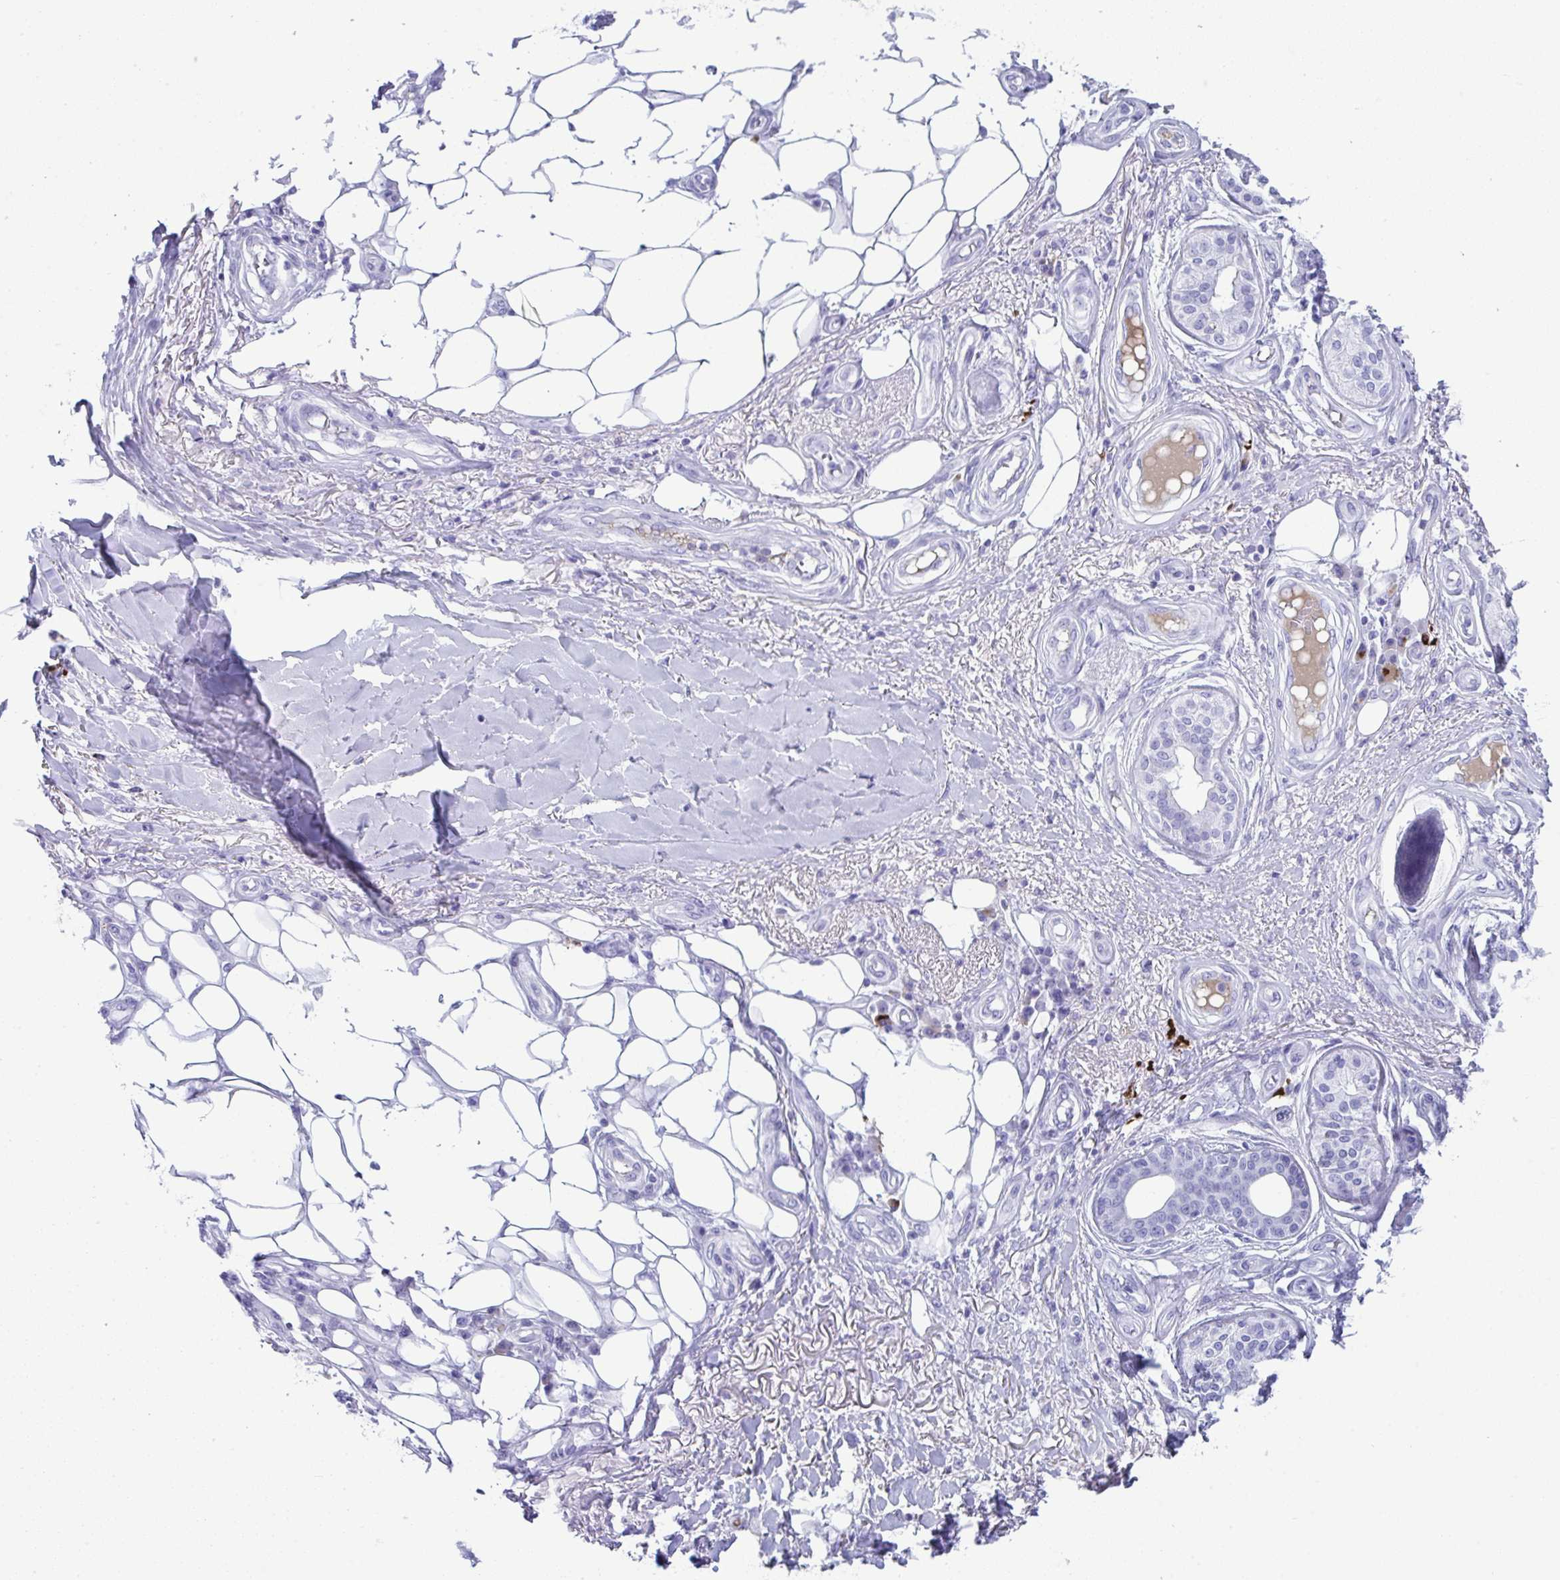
{"staining": {"intensity": "negative", "quantity": "none", "location": "none"}, "tissue": "skin cancer", "cell_type": "Tumor cells", "image_type": "cancer", "snomed": [{"axis": "morphology", "description": "Squamous cell carcinoma, NOS"}, {"axis": "topography", "description": "Skin"}], "caption": "Squamous cell carcinoma (skin) stained for a protein using IHC displays no expression tumor cells.", "gene": "JCHAIN", "patient": {"sex": "male", "age": 70}}